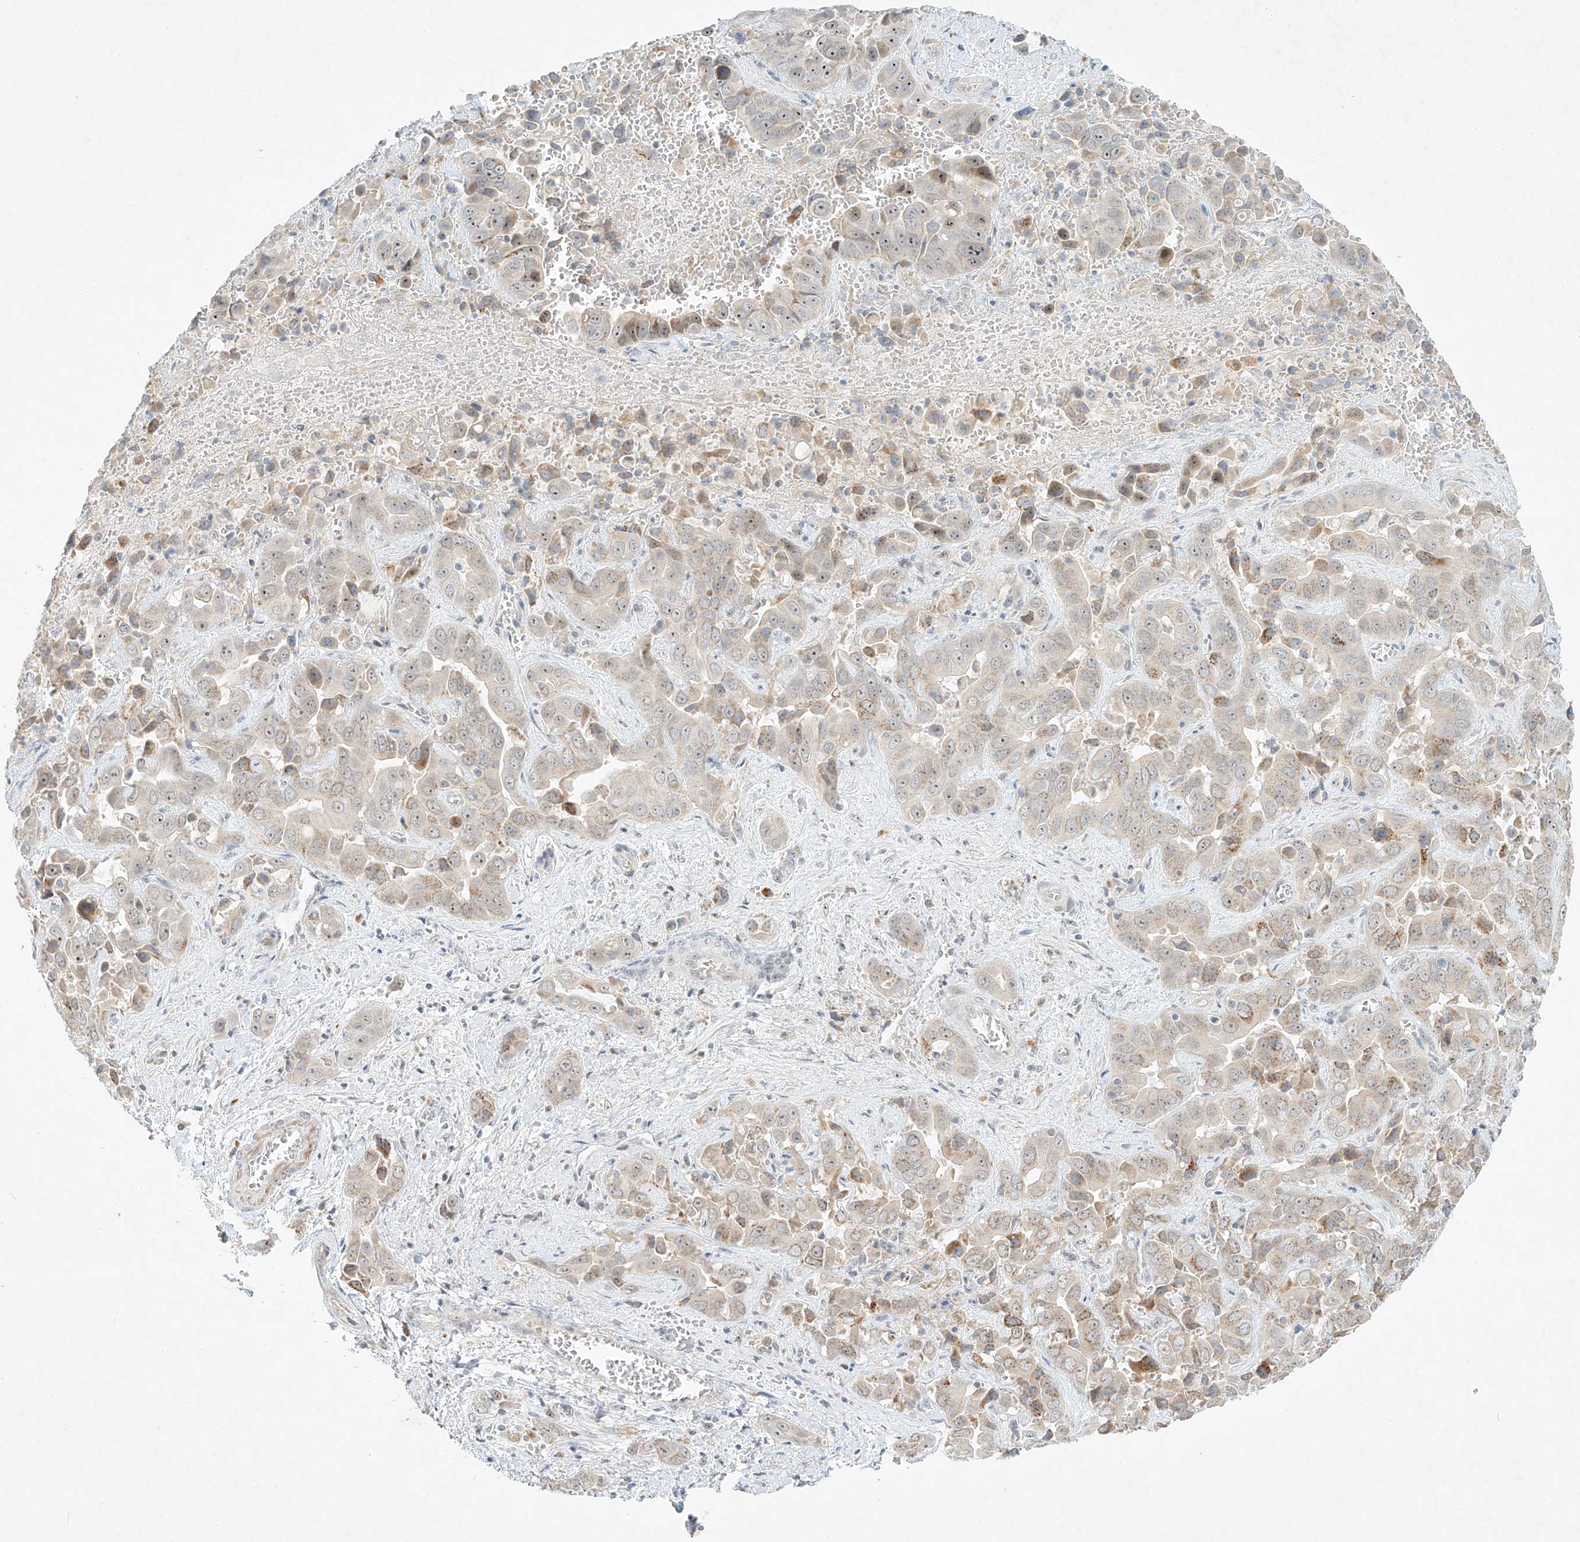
{"staining": {"intensity": "weak", "quantity": "<25%", "location": "cytoplasmic/membranous,nuclear"}, "tissue": "liver cancer", "cell_type": "Tumor cells", "image_type": "cancer", "snomed": [{"axis": "morphology", "description": "Cholangiocarcinoma"}, {"axis": "topography", "description": "Liver"}], "caption": "This is an immunohistochemistry image of cholangiocarcinoma (liver). There is no expression in tumor cells.", "gene": "PAK6", "patient": {"sex": "female", "age": 52}}